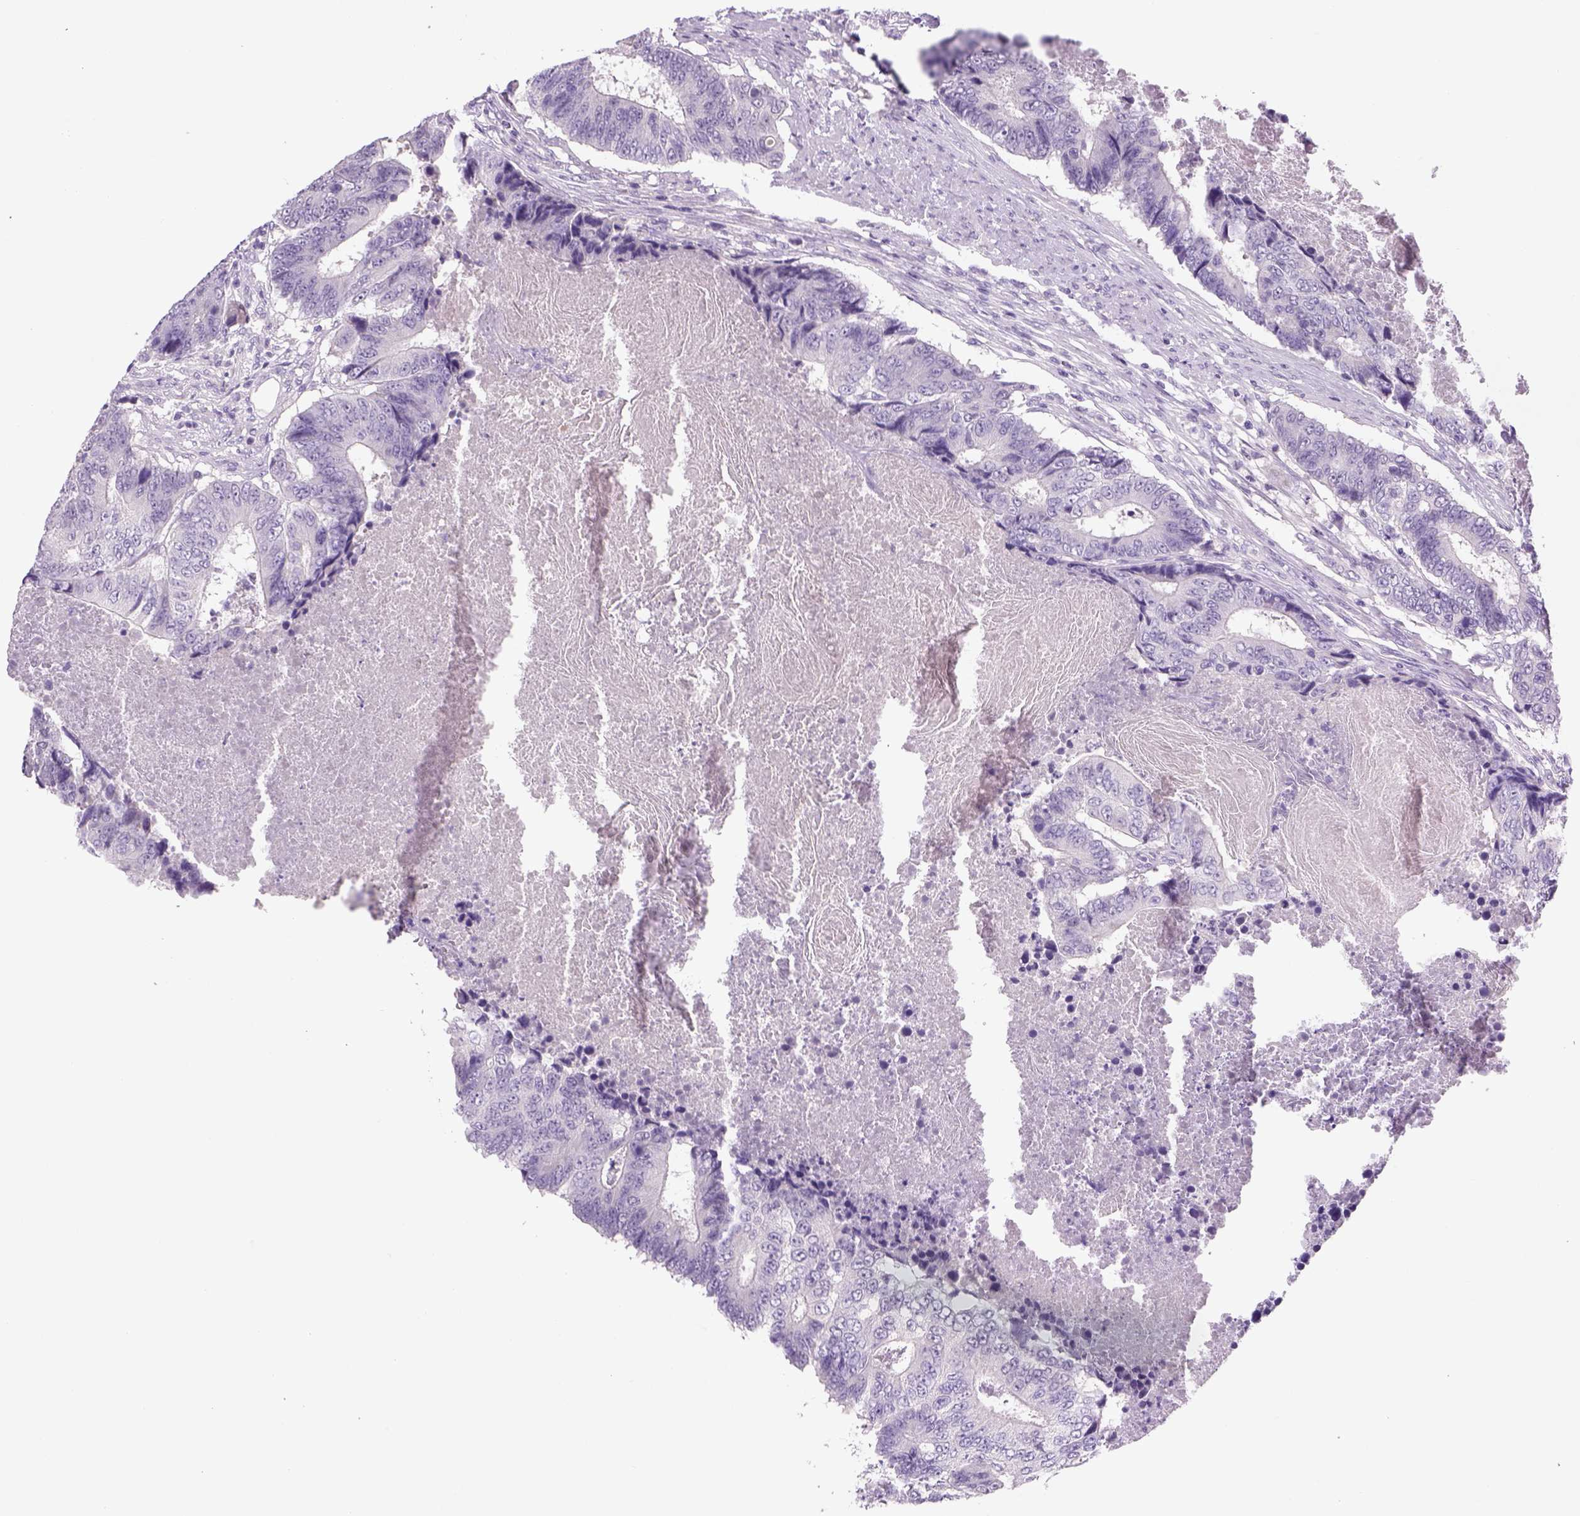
{"staining": {"intensity": "negative", "quantity": "none", "location": "none"}, "tissue": "colorectal cancer", "cell_type": "Tumor cells", "image_type": "cancer", "snomed": [{"axis": "morphology", "description": "Adenocarcinoma, NOS"}, {"axis": "topography", "description": "Colon"}], "caption": "An image of human colorectal cancer is negative for staining in tumor cells. (DAB immunohistochemistry visualized using brightfield microscopy, high magnification).", "gene": "DBH", "patient": {"sex": "female", "age": 48}}